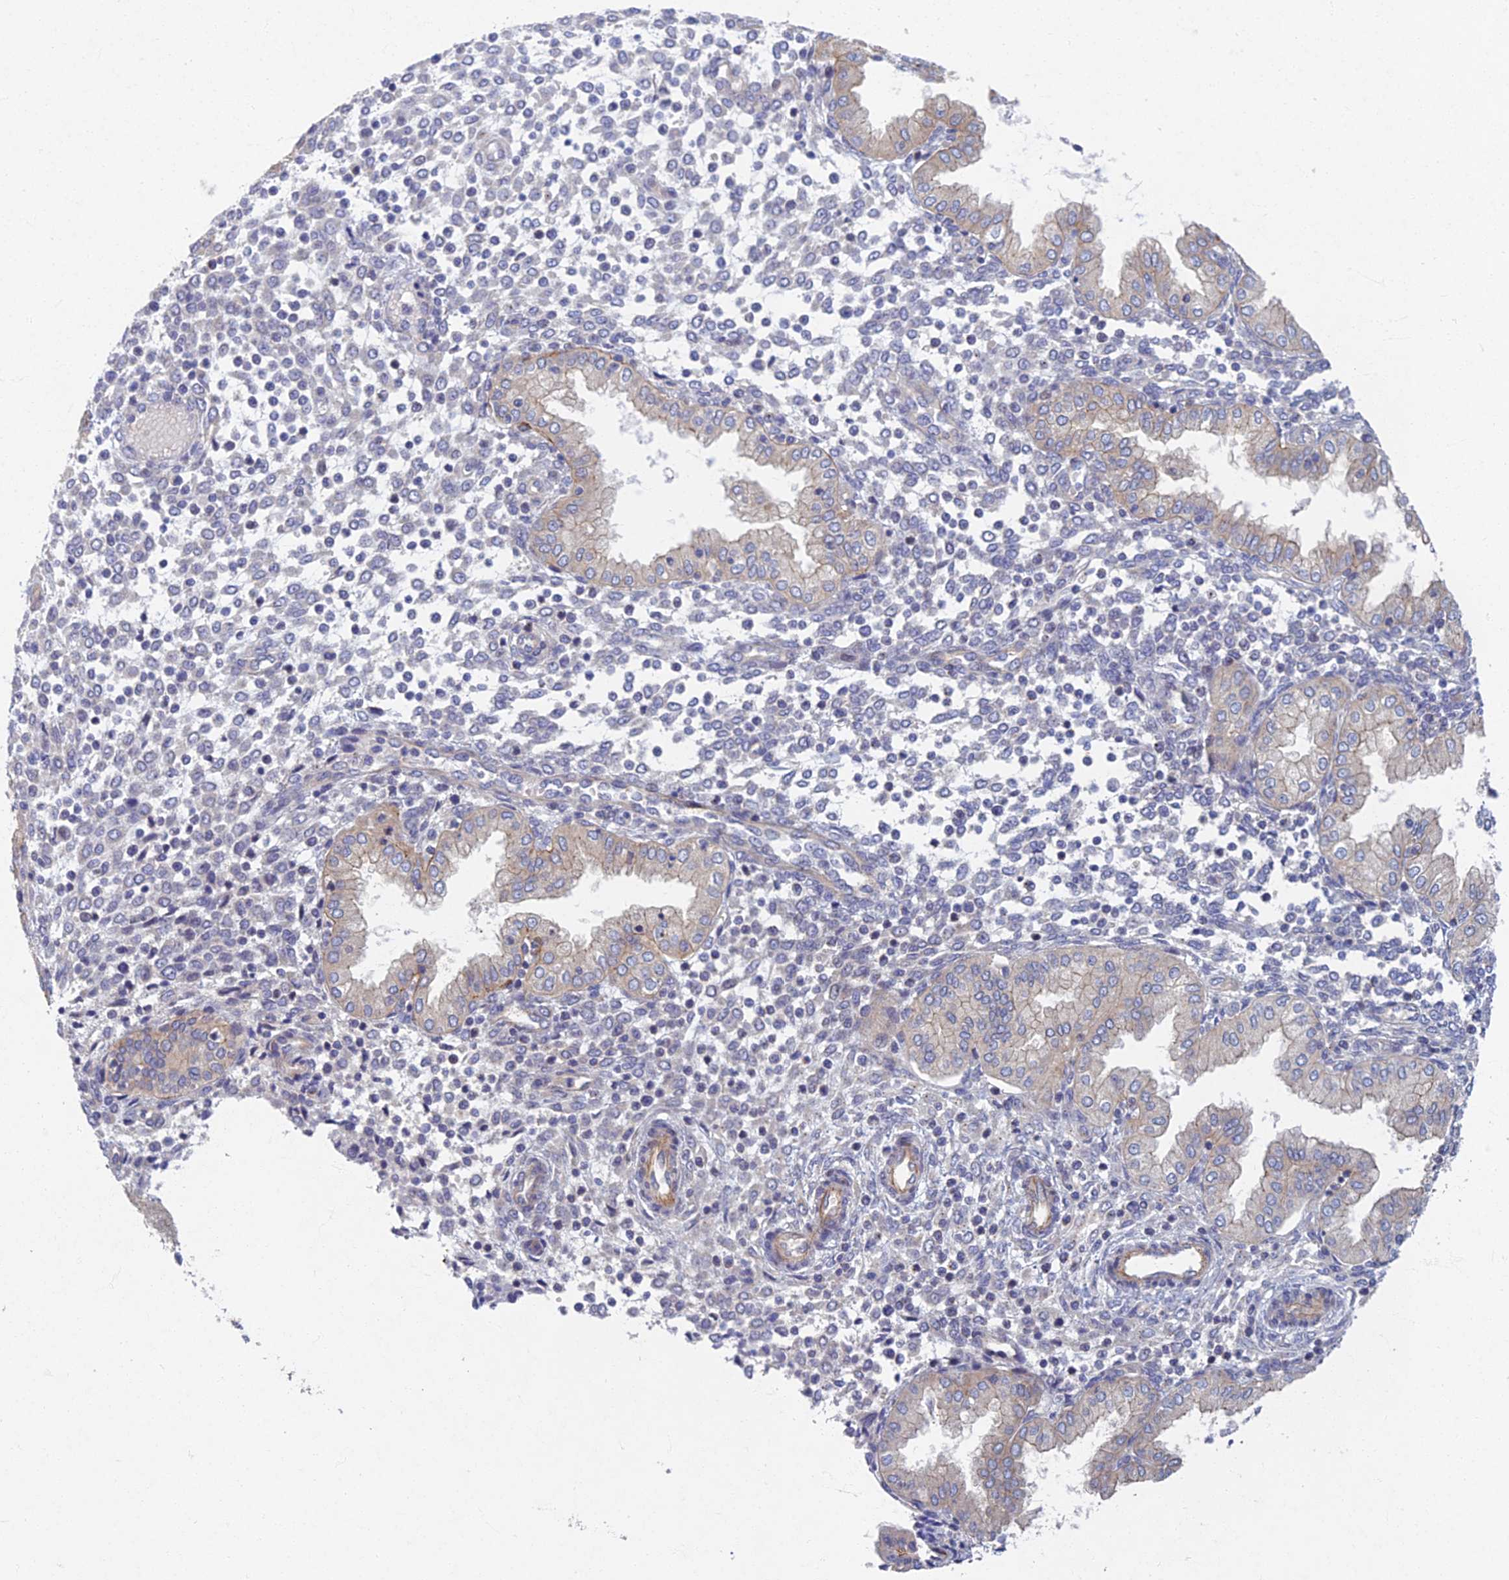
{"staining": {"intensity": "negative", "quantity": "none", "location": "none"}, "tissue": "endometrium", "cell_type": "Cells in endometrial stroma", "image_type": "normal", "snomed": [{"axis": "morphology", "description": "Normal tissue, NOS"}, {"axis": "topography", "description": "Endometrium"}], "caption": "Immunohistochemistry of benign endometrium reveals no expression in cells in endometrial stroma.", "gene": "RHBDL2", "patient": {"sex": "female", "age": 53}}